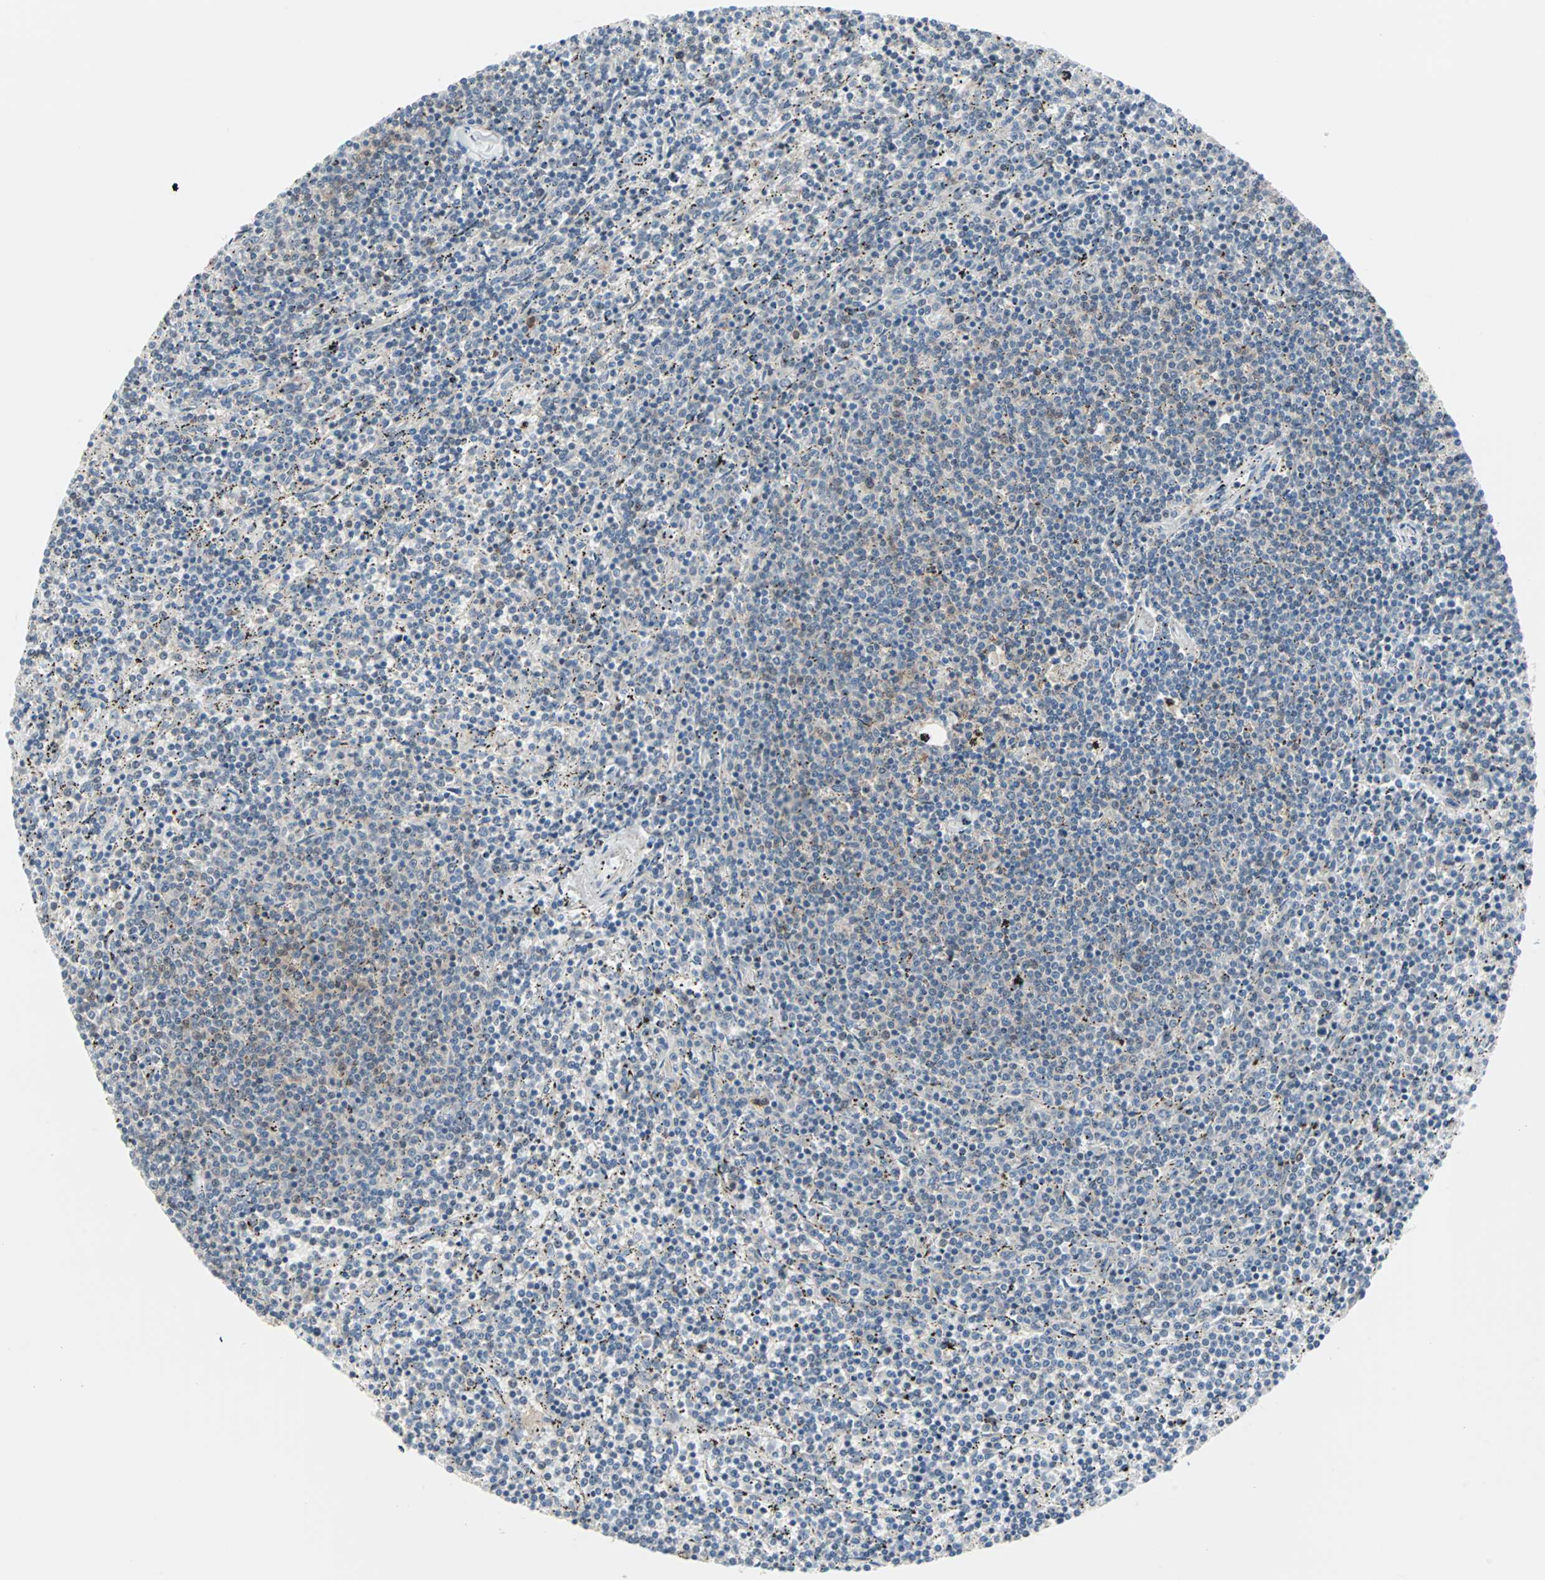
{"staining": {"intensity": "negative", "quantity": "none", "location": "none"}, "tissue": "lymphoma", "cell_type": "Tumor cells", "image_type": "cancer", "snomed": [{"axis": "morphology", "description": "Malignant lymphoma, non-Hodgkin's type, Low grade"}, {"axis": "topography", "description": "Spleen"}], "caption": "A histopathology image of human malignant lymphoma, non-Hodgkin's type (low-grade) is negative for staining in tumor cells. (DAB immunohistochemistry (IHC) with hematoxylin counter stain).", "gene": "CASP3", "patient": {"sex": "female", "age": 50}}